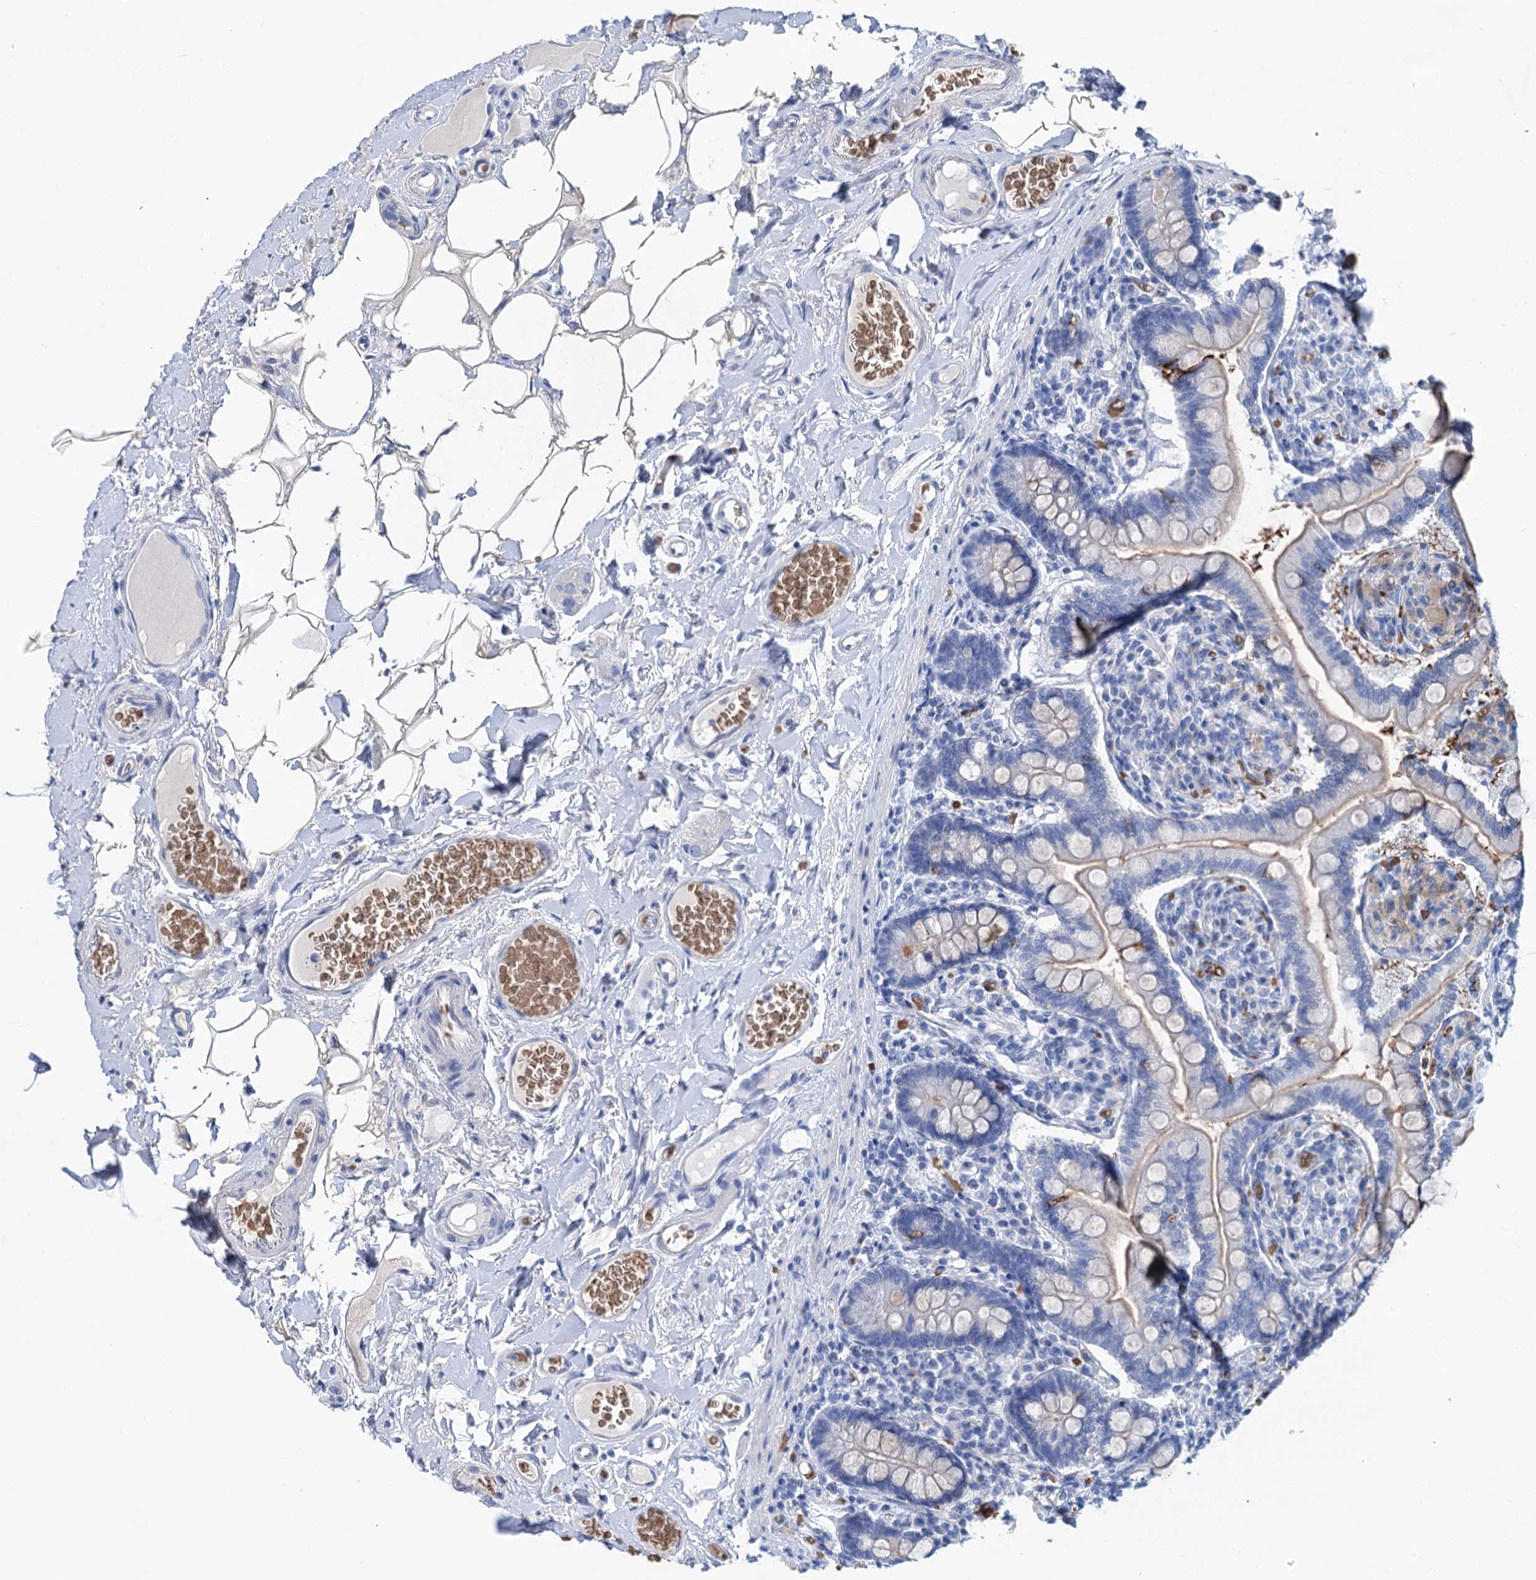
{"staining": {"intensity": "moderate", "quantity": "25%-75%", "location": "cytoplasmic/membranous"}, "tissue": "small intestine", "cell_type": "Glandular cells", "image_type": "normal", "snomed": [{"axis": "morphology", "description": "Normal tissue, NOS"}, {"axis": "topography", "description": "Small intestine"}], "caption": "High-power microscopy captured an immunohistochemistry (IHC) histopathology image of unremarkable small intestine, revealing moderate cytoplasmic/membranous expression in about 25%-75% of glandular cells.", "gene": "RPUSD3", "patient": {"sex": "female", "age": 64}}